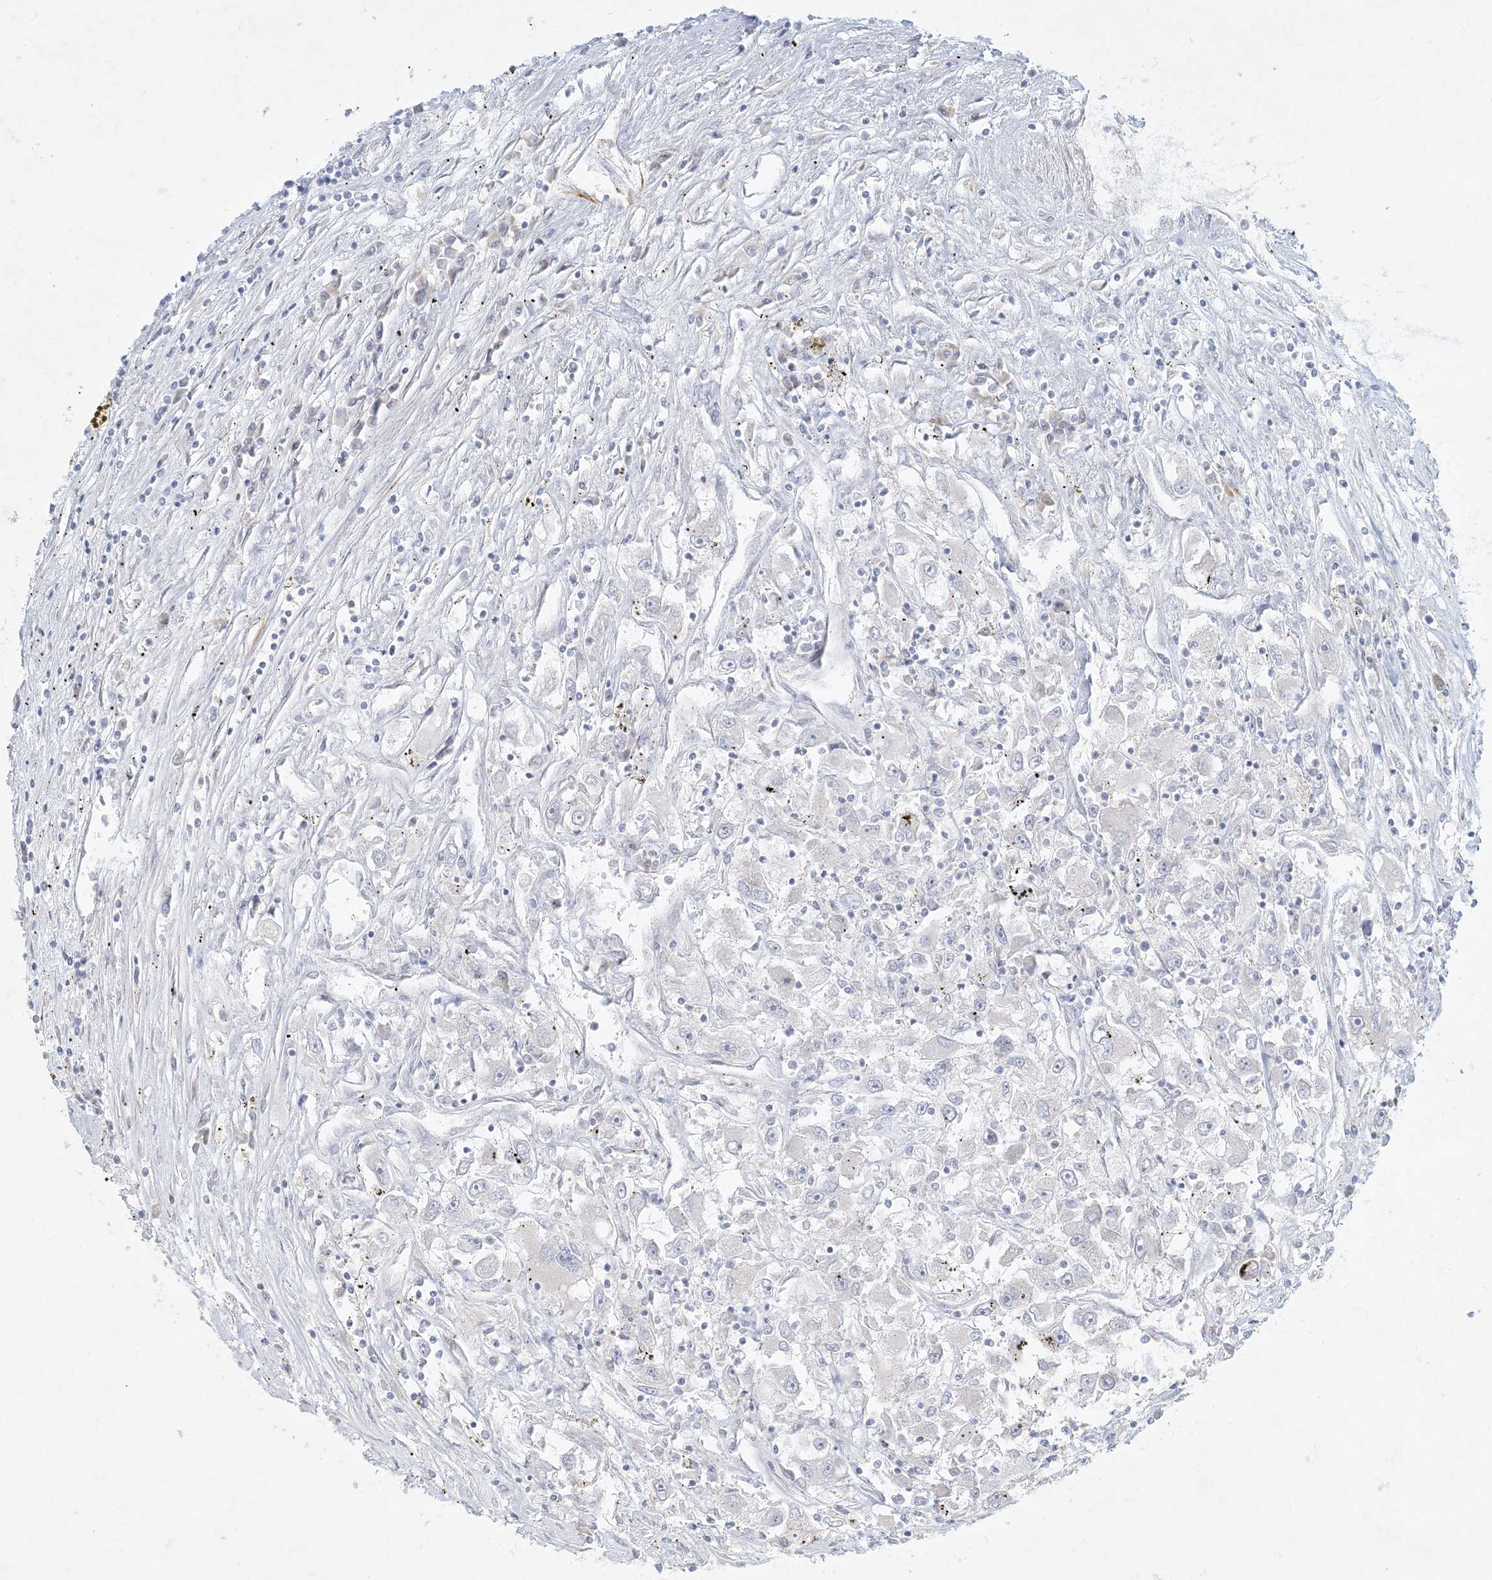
{"staining": {"intensity": "negative", "quantity": "none", "location": "none"}, "tissue": "renal cancer", "cell_type": "Tumor cells", "image_type": "cancer", "snomed": [{"axis": "morphology", "description": "Adenocarcinoma, NOS"}, {"axis": "topography", "description": "Kidney"}], "caption": "This is a image of immunohistochemistry (IHC) staining of renal adenocarcinoma, which shows no staining in tumor cells.", "gene": "ZNF385D", "patient": {"sex": "female", "age": 52}}